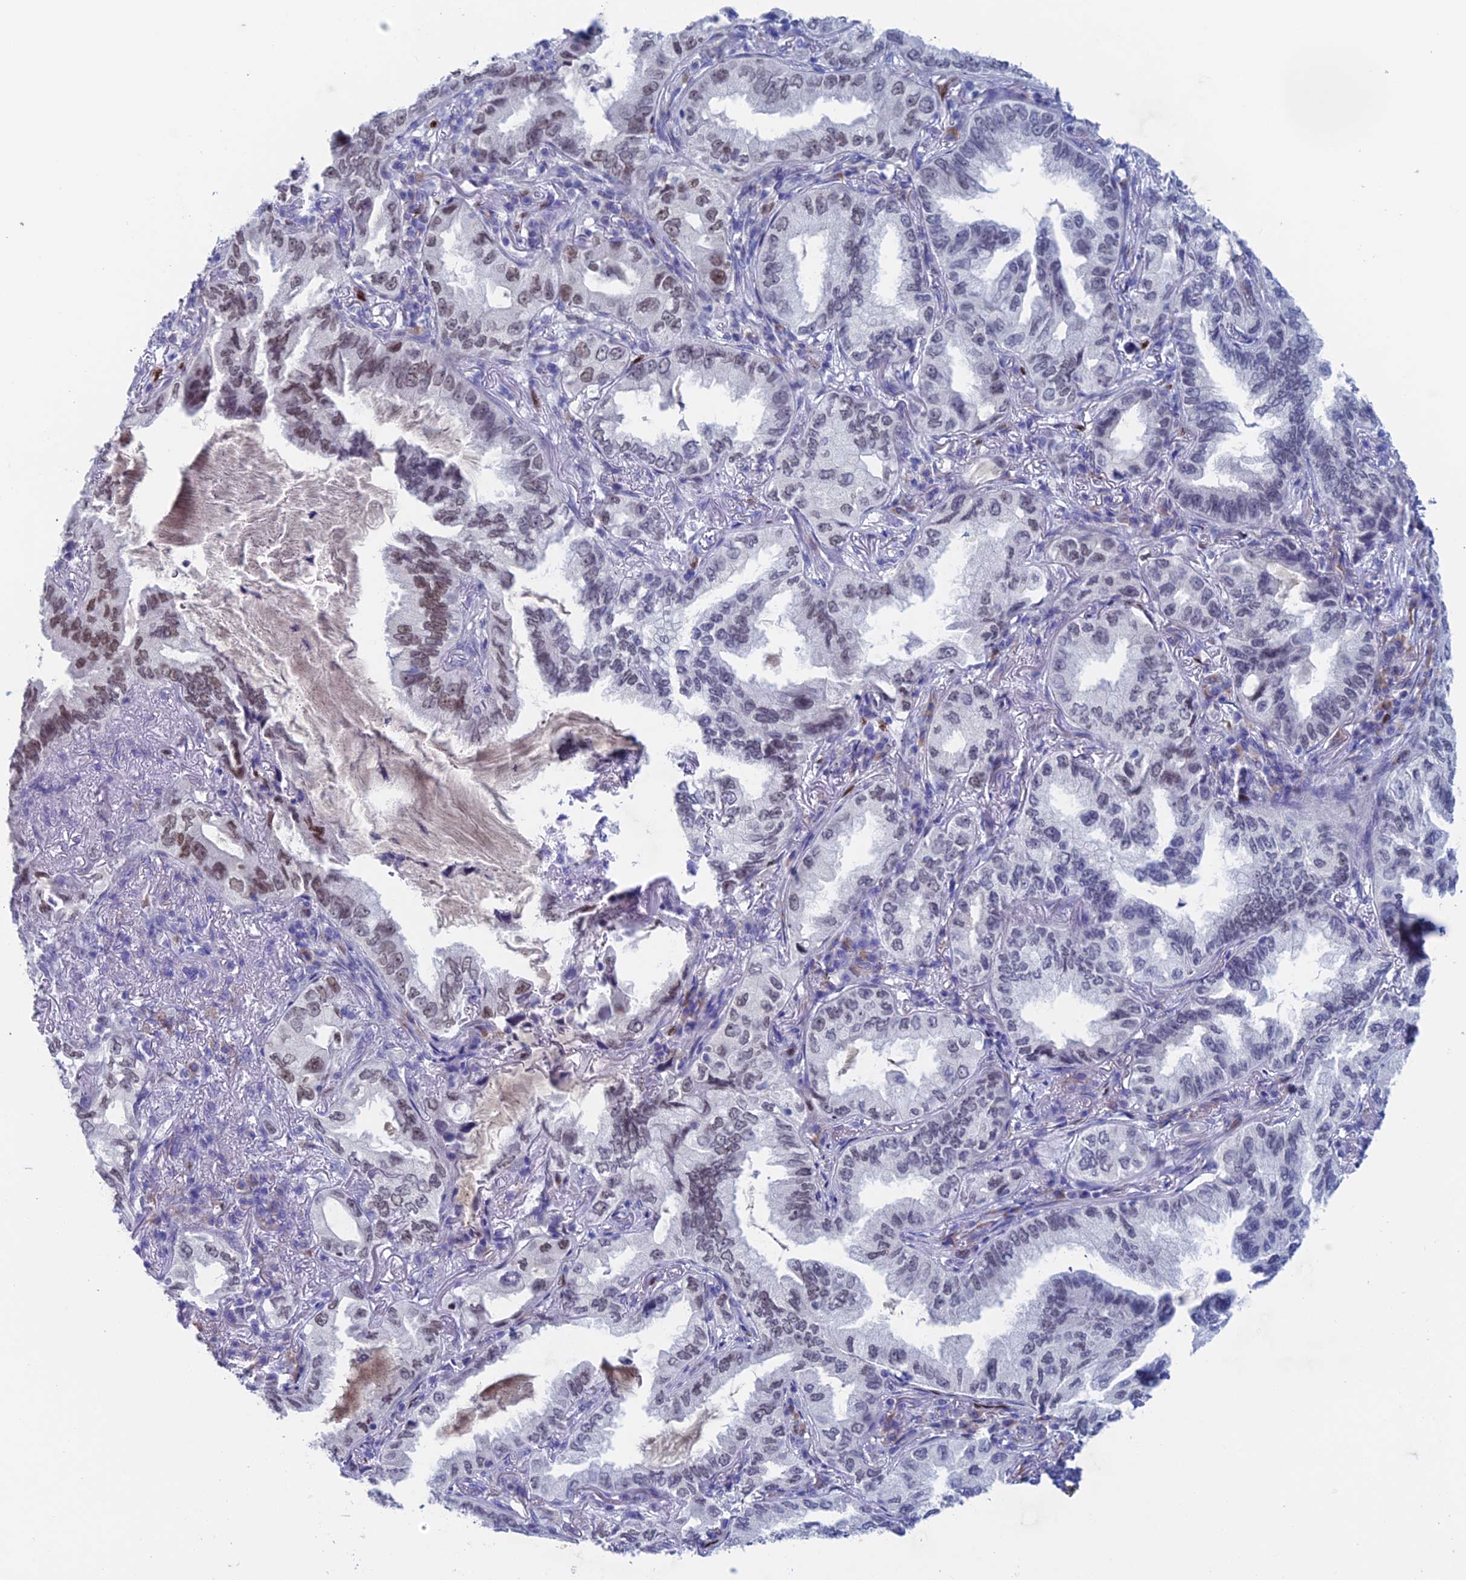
{"staining": {"intensity": "moderate", "quantity": "25%-75%", "location": "nuclear"}, "tissue": "lung cancer", "cell_type": "Tumor cells", "image_type": "cancer", "snomed": [{"axis": "morphology", "description": "Adenocarcinoma, NOS"}, {"axis": "topography", "description": "Lung"}], "caption": "Protein expression by IHC reveals moderate nuclear staining in about 25%-75% of tumor cells in lung cancer. Nuclei are stained in blue.", "gene": "NOL4L", "patient": {"sex": "female", "age": 69}}